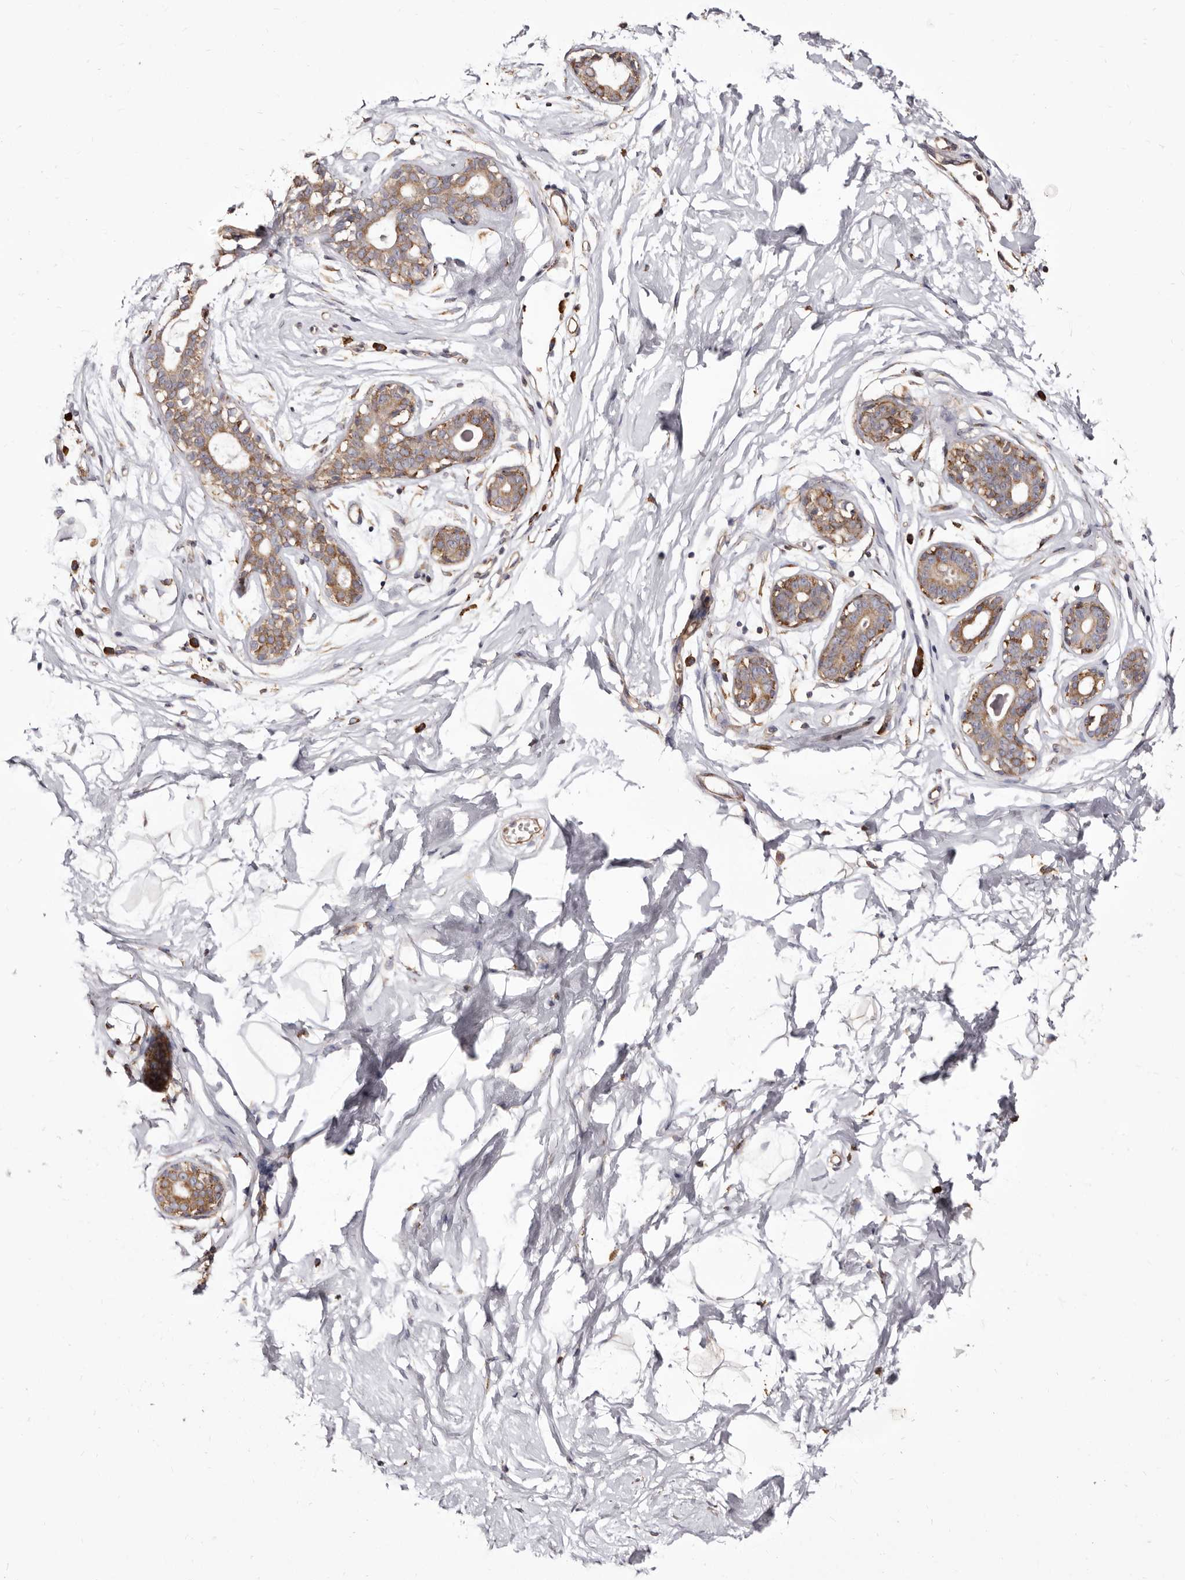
{"staining": {"intensity": "negative", "quantity": "none", "location": "none"}, "tissue": "breast", "cell_type": "Adipocytes", "image_type": "normal", "snomed": [{"axis": "morphology", "description": "Normal tissue, NOS"}, {"axis": "morphology", "description": "Adenoma, NOS"}, {"axis": "topography", "description": "Breast"}], "caption": "A high-resolution micrograph shows immunohistochemistry staining of benign breast, which reveals no significant staining in adipocytes. Nuclei are stained in blue.", "gene": "ACBD6", "patient": {"sex": "female", "age": 23}}